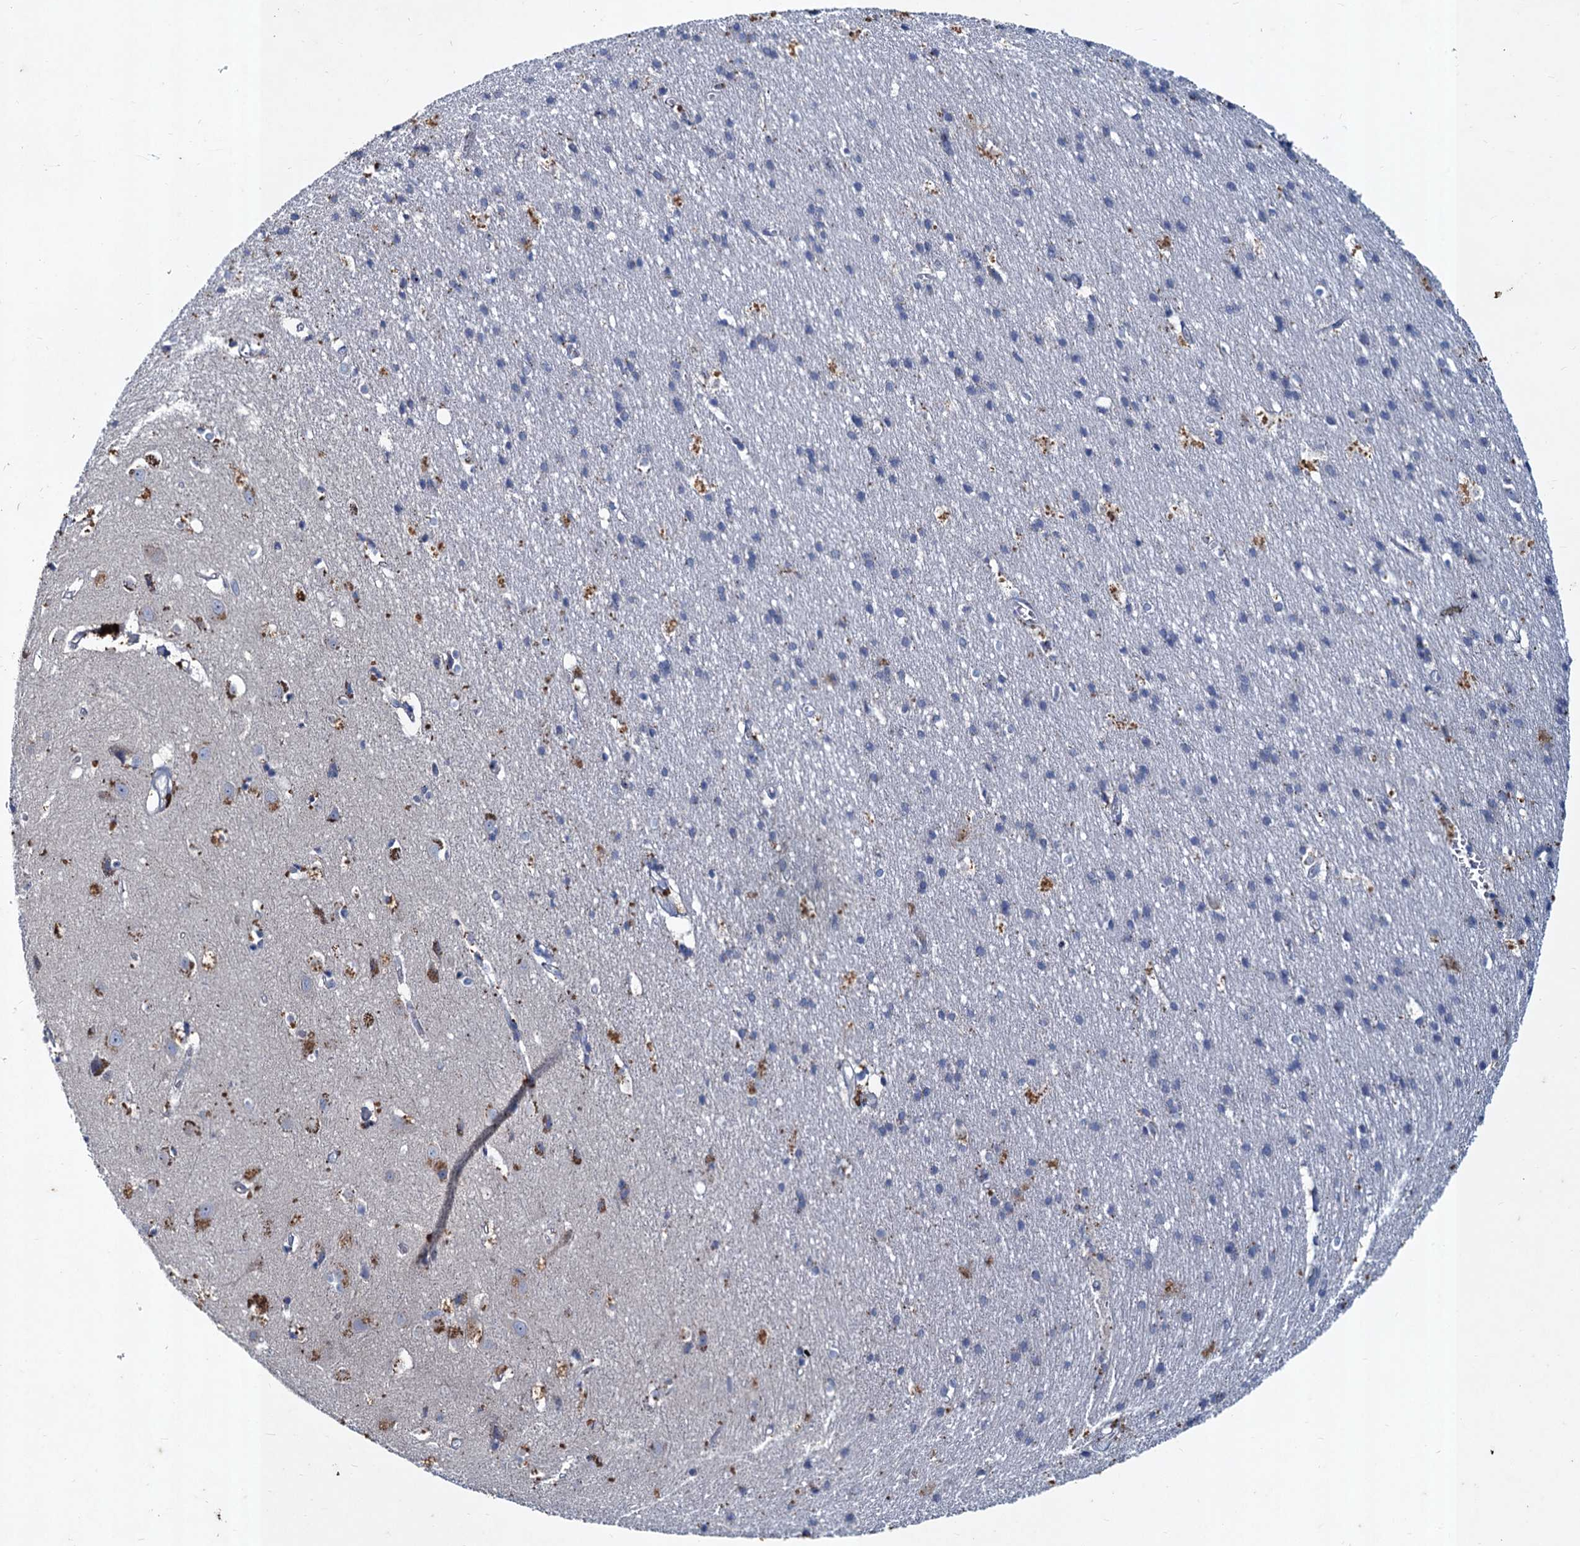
{"staining": {"intensity": "negative", "quantity": "none", "location": "none"}, "tissue": "cerebral cortex", "cell_type": "Endothelial cells", "image_type": "normal", "snomed": [{"axis": "morphology", "description": "Normal tissue, NOS"}, {"axis": "topography", "description": "Cerebral cortex"}], "caption": "A high-resolution photomicrograph shows IHC staining of benign cerebral cortex, which reveals no significant staining in endothelial cells. Brightfield microscopy of immunohistochemistry (IHC) stained with DAB (3,3'-diaminobenzidine) (brown) and hematoxylin (blue), captured at high magnification.", "gene": "TMX2", "patient": {"sex": "male", "age": 54}}